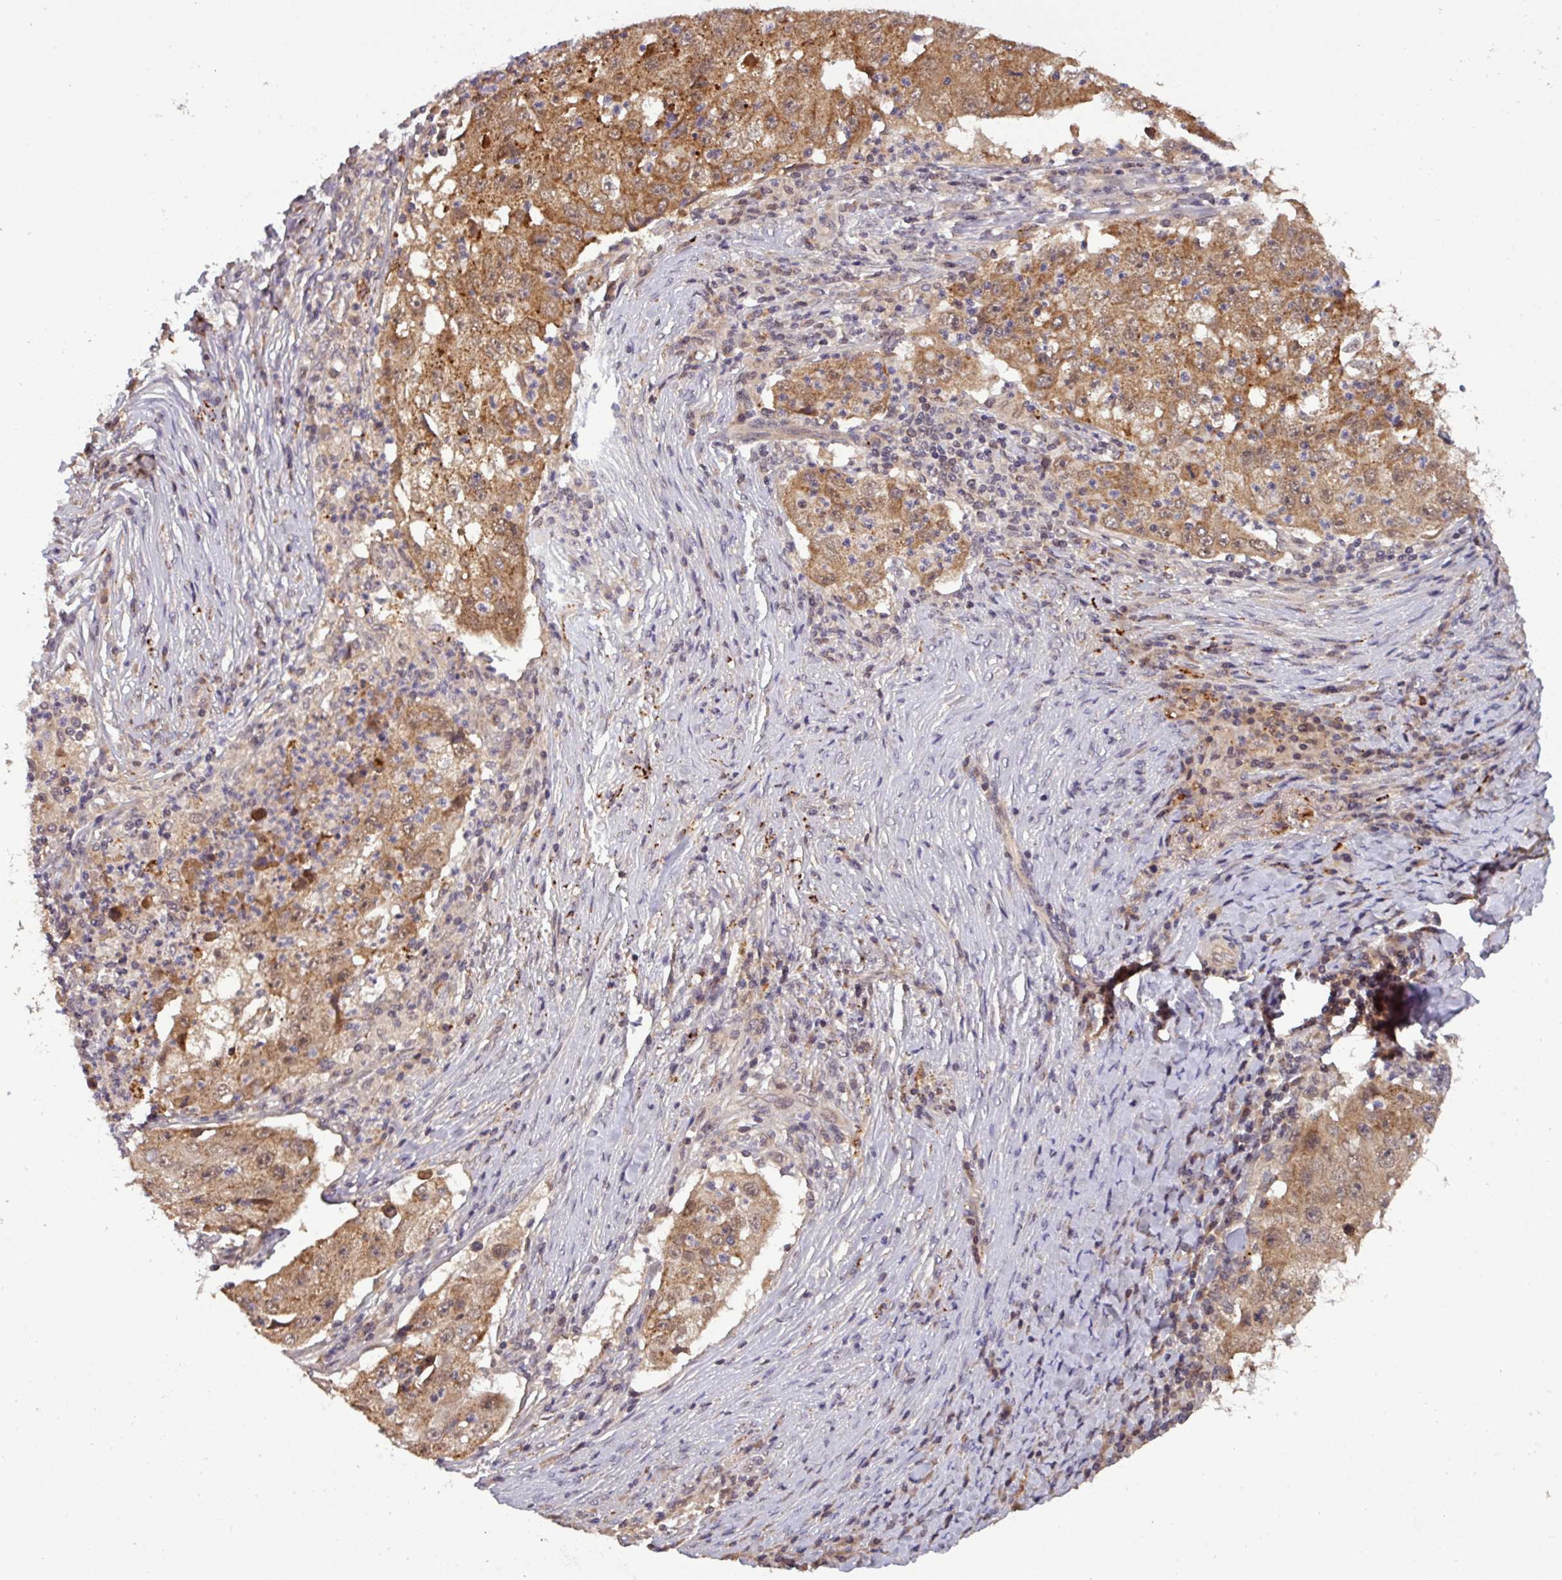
{"staining": {"intensity": "moderate", "quantity": ">75%", "location": "cytoplasmic/membranous"}, "tissue": "lung cancer", "cell_type": "Tumor cells", "image_type": "cancer", "snomed": [{"axis": "morphology", "description": "Squamous cell carcinoma, NOS"}, {"axis": "topography", "description": "Lung"}], "caption": "About >75% of tumor cells in human lung squamous cell carcinoma exhibit moderate cytoplasmic/membranous protein positivity as visualized by brown immunohistochemical staining.", "gene": "PUS1", "patient": {"sex": "male", "age": 64}}